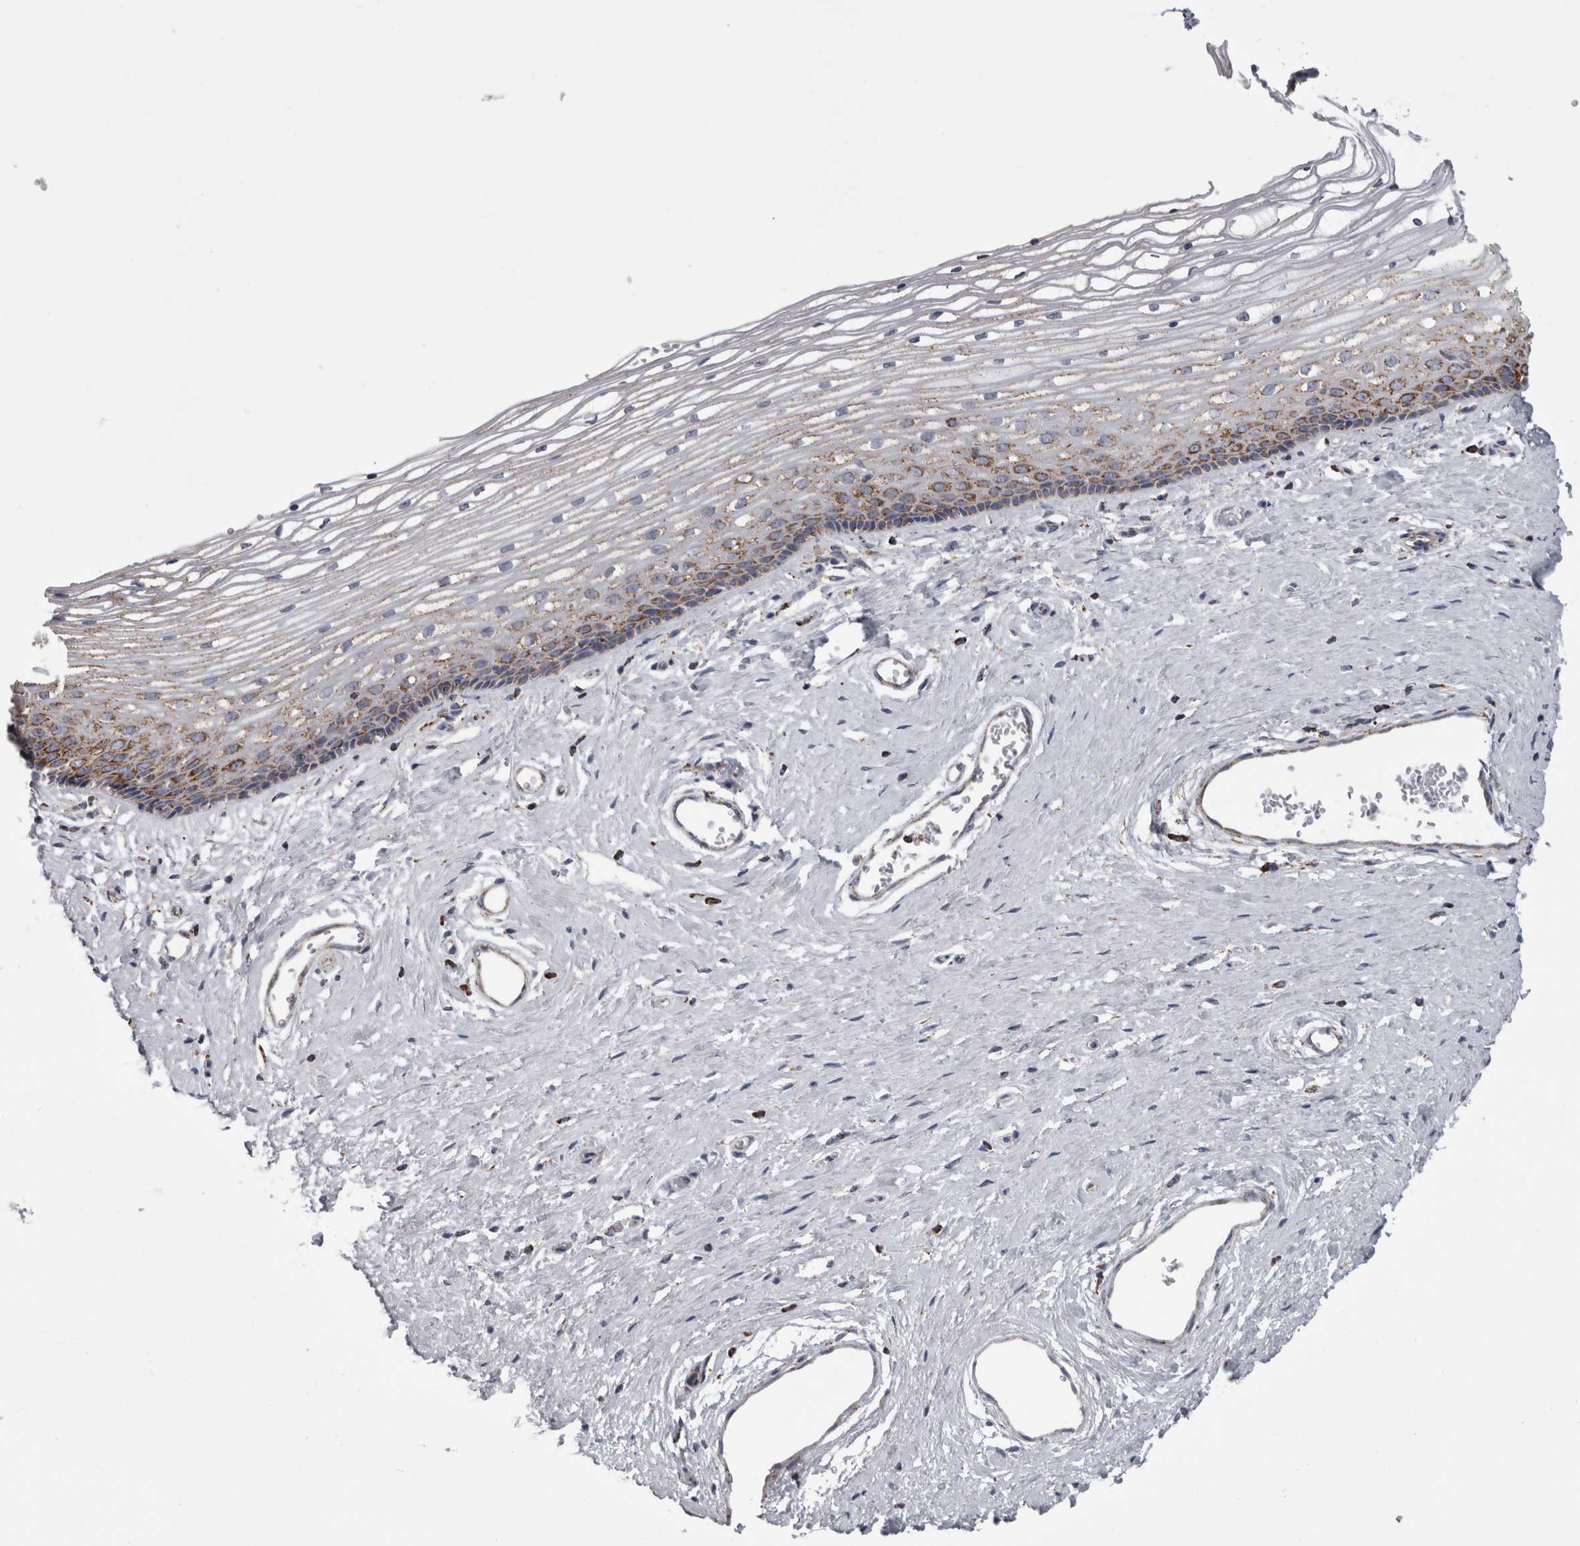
{"staining": {"intensity": "moderate", "quantity": "25%-75%", "location": "cytoplasmic/membranous"}, "tissue": "vagina", "cell_type": "Squamous epithelial cells", "image_type": "normal", "snomed": [{"axis": "morphology", "description": "Normal tissue, NOS"}, {"axis": "topography", "description": "Vagina"}], "caption": "This micrograph shows benign vagina stained with immunohistochemistry (IHC) to label a protein in brown. The cytoplasmic/membranous of squamous epithelial cells show moderate positivity for the protein. Nuclei are counter-stained blue.", "gene": "MDH2", "patient": {"sex": "female", "age": 46}}